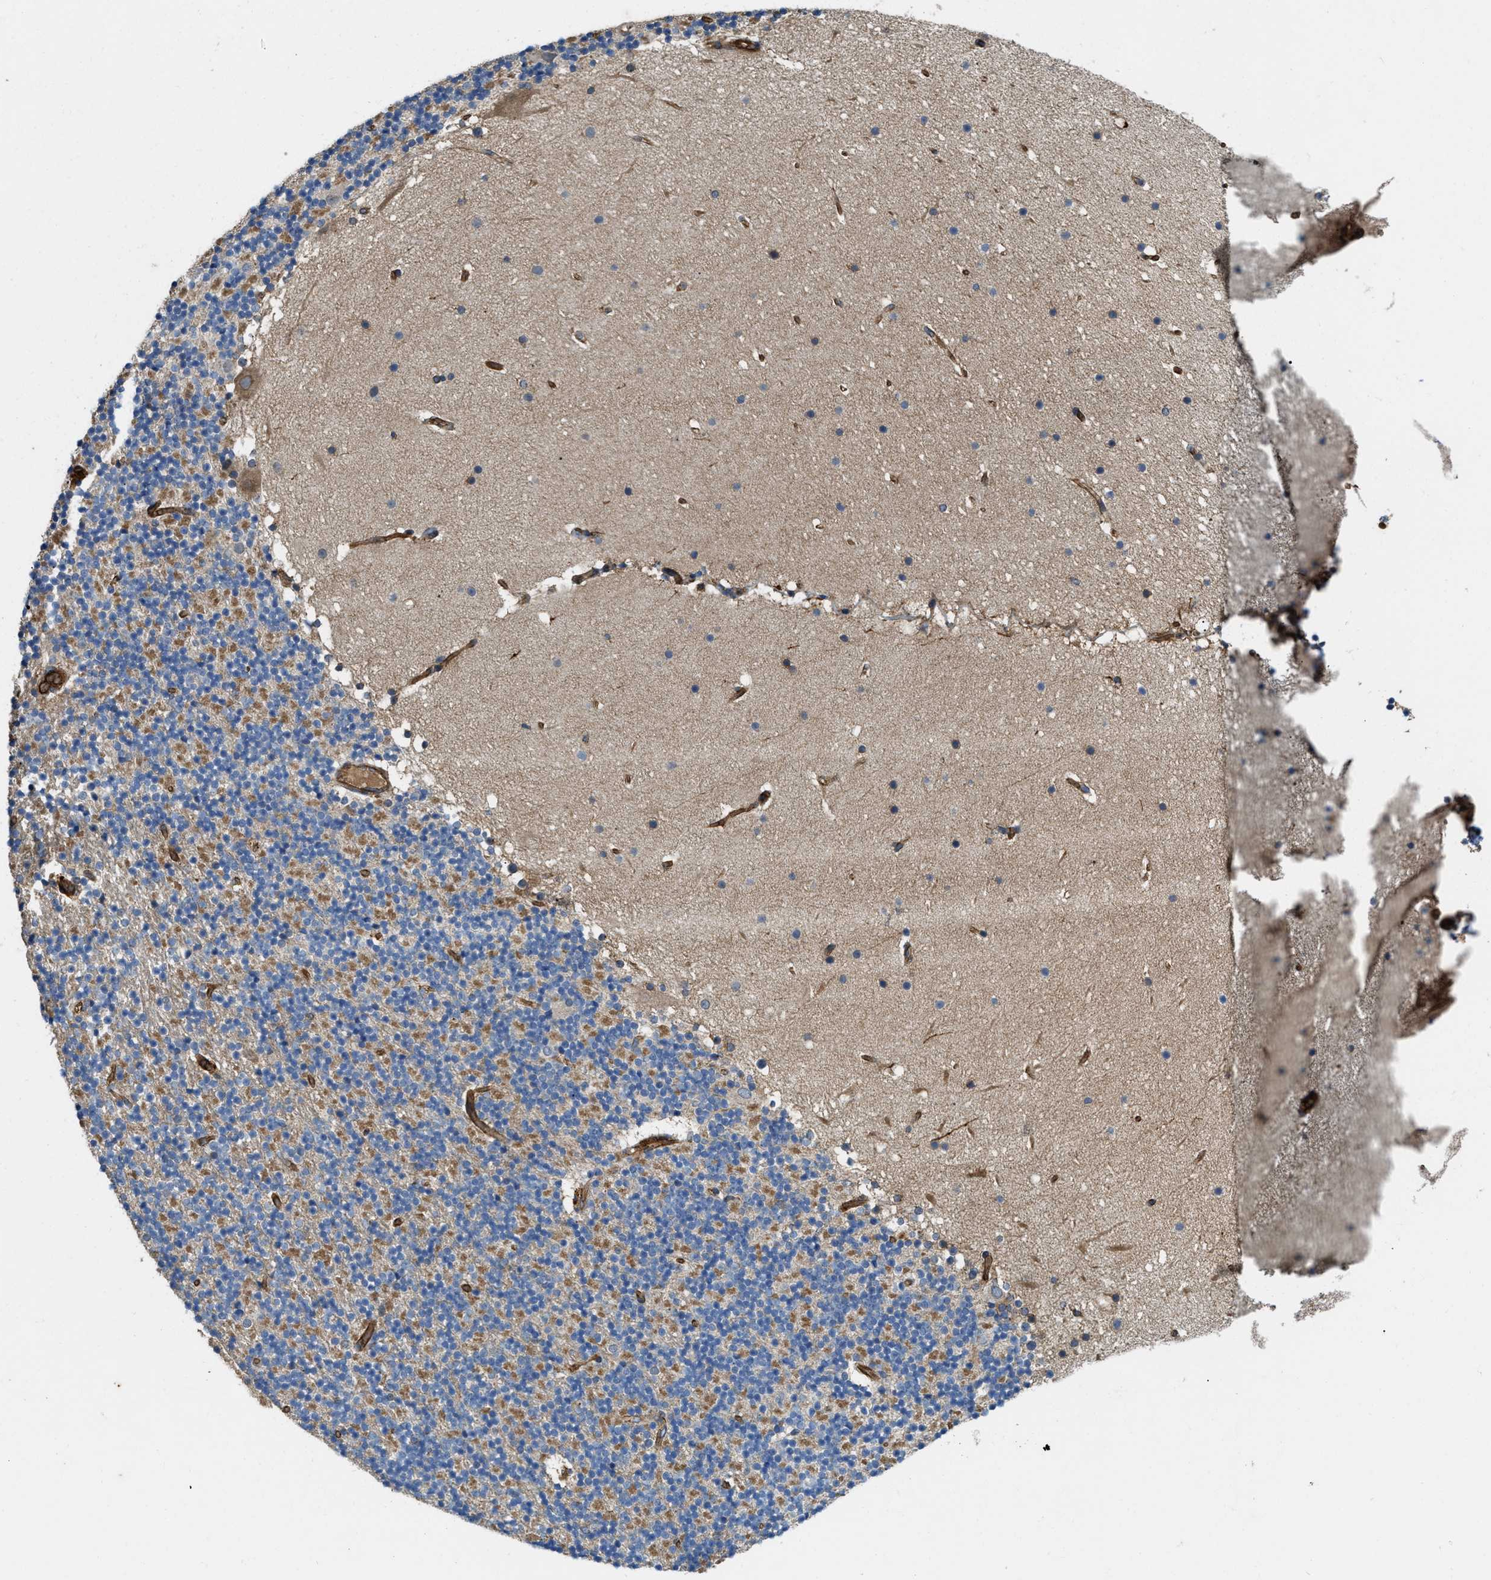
{"staining": {"intensity": "moderate", "quantity": "<25%", "location": "cytoplasmic/membranous"}, "tissue": "cerebellum", "cell_type": "Cells in granular layer", "image_type": "normal", "snomed": [{"axis": "morphology", "description": "Normal tissue, NOS"}, {"axis": "topography", "description": "Cerebellum"}], "caption": "Cerebellum stained with immunohistochemistry exhibits moderate cytoplasmic/membranous positivity in about <25% of cells in granular layer. (DAB = brown stain, brightfield microscopy at high magnification).", "gene": "ERC1", "patient": {"sex": "male", "age": 57}}